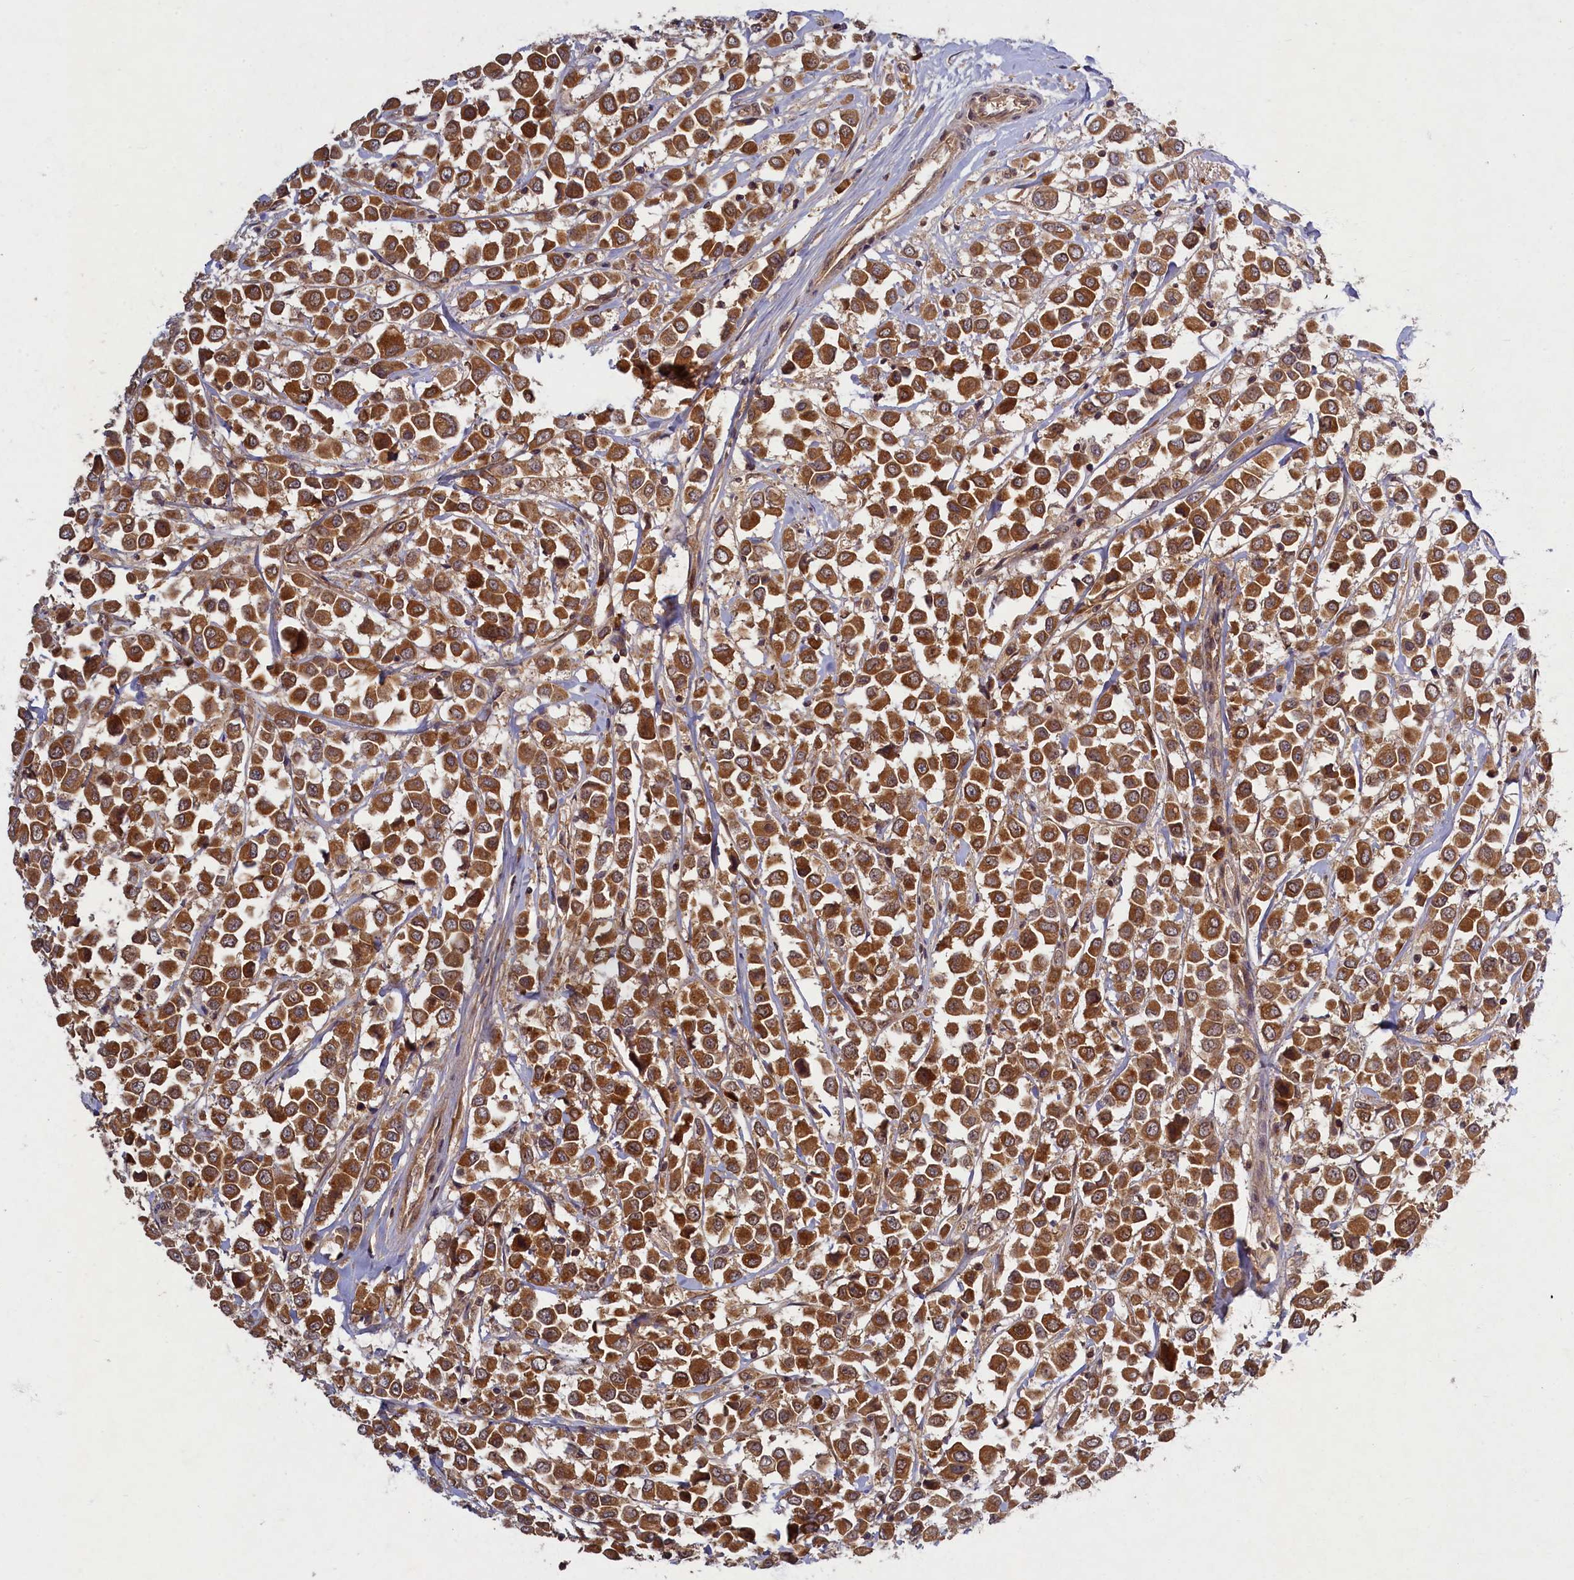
{"staining": {"intensity": "strong", "quantity": ">75%", "location": "cytoplasmic/membranous"}, "tissue": "breast cancer", "cell_type": "Tumor cells", "image_type": "cancer", "snomed": [{"axis": "morphology", "description": "Duct carcinoma"}, {"axis": "topography", "description": "Breast"}], "caption": "Immunohistochemical staining of invasive ductal carcinoma (breast) demonstrates strong cytoplasmic/membranous protein staining in about >75% of tumor cells.", "gene": "BICD1", "patient": {"sex": "female", "age": 61}}